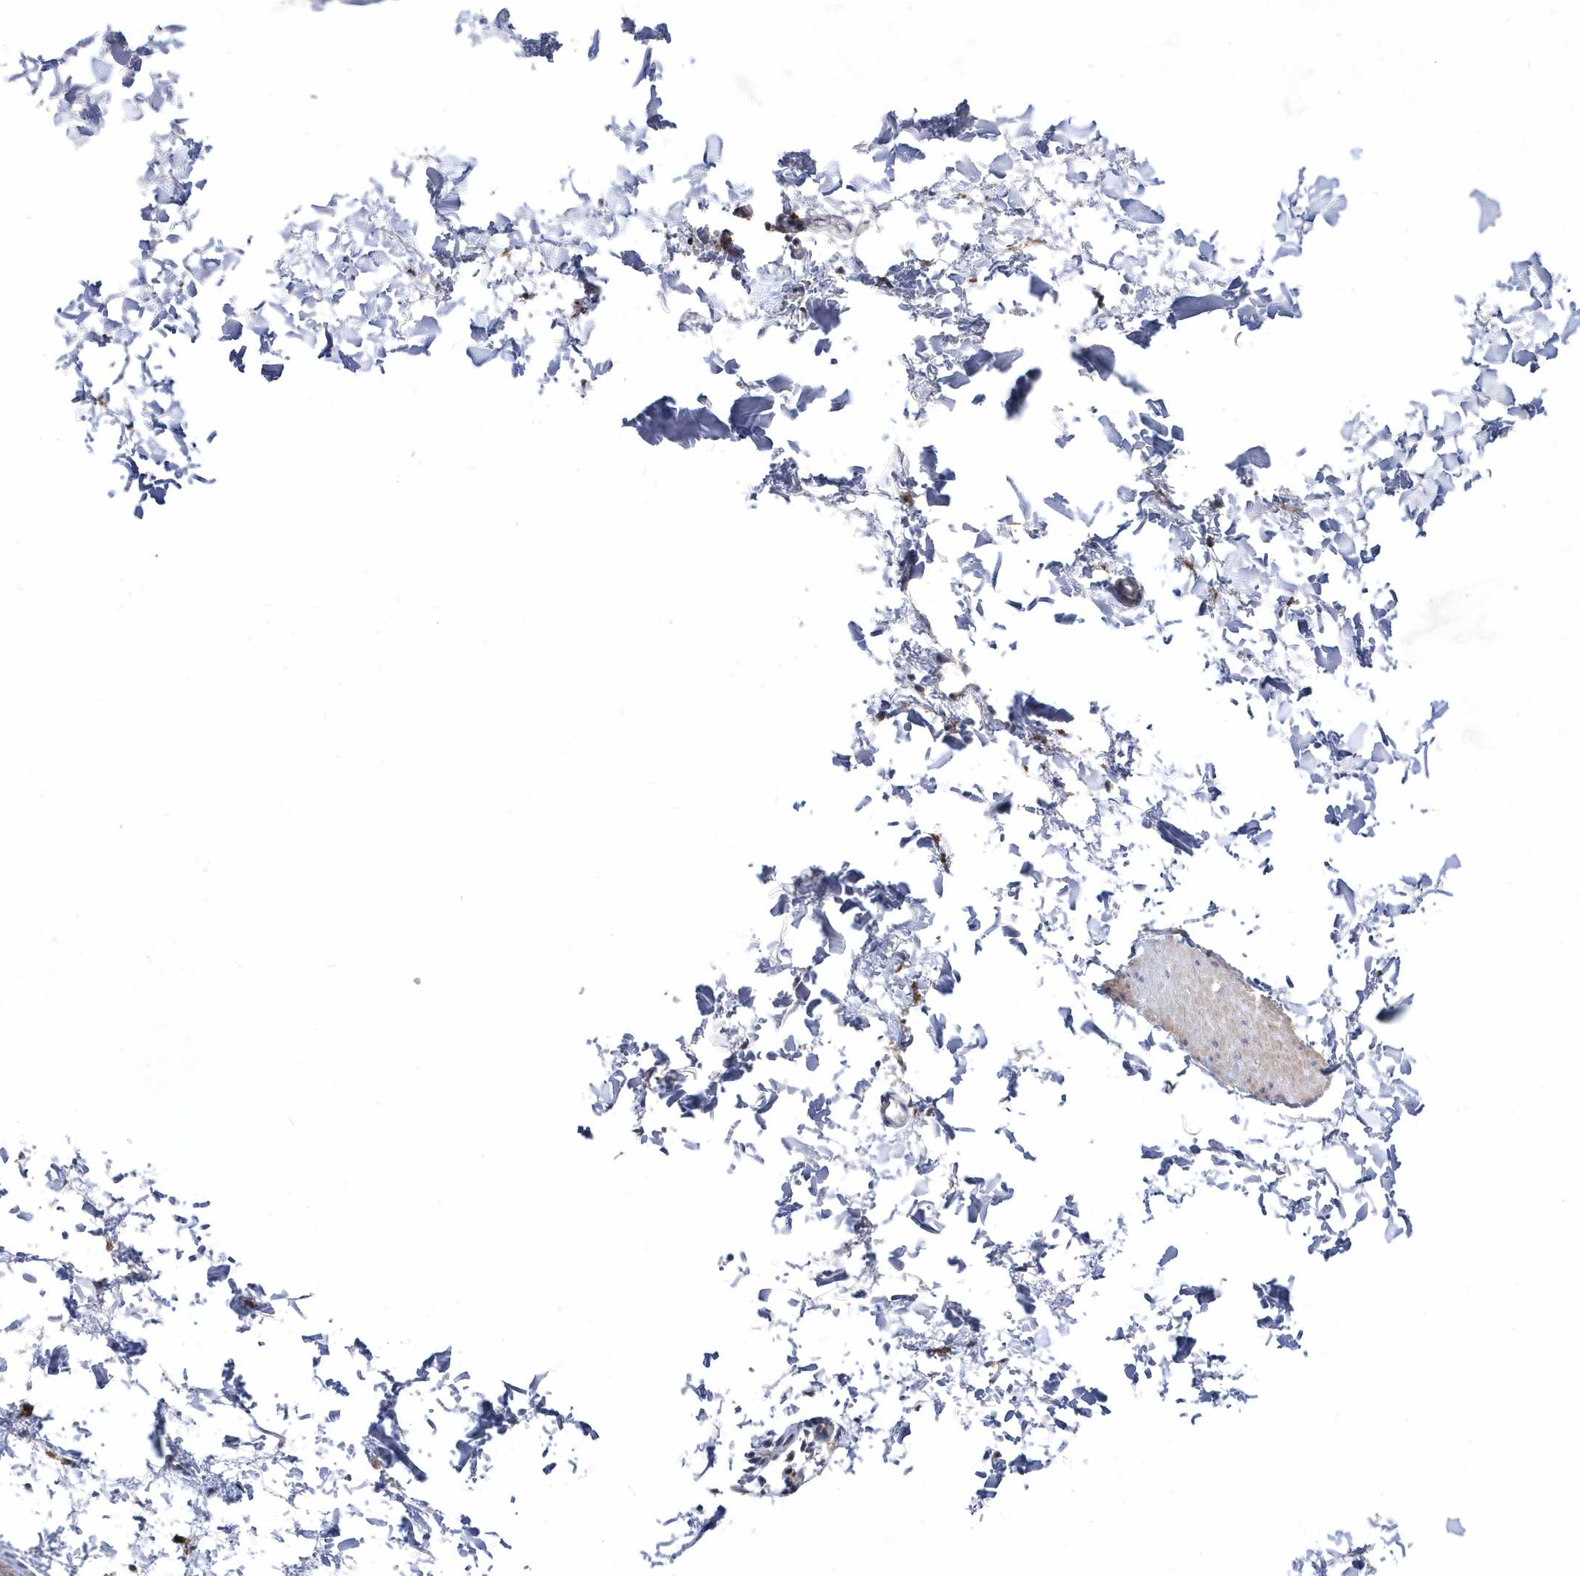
{"staining": {"intensity": "negative", "quantity": "none", "location": "none"}, "tissue": "skin", "cell_type": "Fibroblasts", "image_type": "normal", "snomed": [{"axis": "morphology", "description": "Normal tissue, NOS"}, {"axis": "topography", "description": "Skin"}], "caption": "The image exhibits no staining of fibroblasts in normal skin. (DAB (3,3'-diaminobenzidine) immunohistochemistry (IHC) visualized using brightfield microscopy, high magnification).", "gene": "LONRF2", "patient": {"sex": "female", "age": 27}}